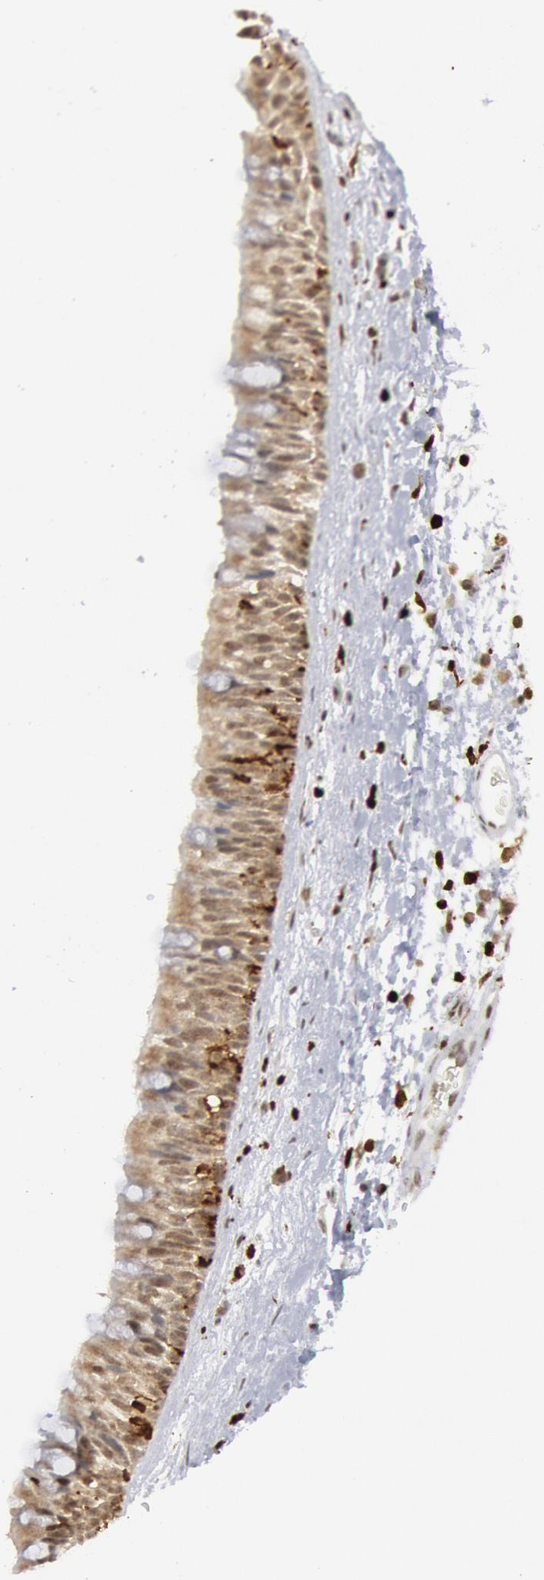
{"staining": {"intensity": "weak", "quantity": ">75%", "location": "cytoplasmic/membranous"}, "tissue": "nasopharynx", "cell_type": "Respiratory epithelial cells", "image_type": "normal", "snomed": [{"axis": "morphology", "description": "Normal tissue, NOS"}, {"axis": "topography", "description": "Nasopharynx"}], "caption": "This micrograph displays immunohistochemistry staining of normal human nasopharynx, with low weak cytoplasmic/membranous expression in about >75% of respiratory epithelial cells.", "gene": "PTPN6", "patient": {"sex": "male", "age": 13}}